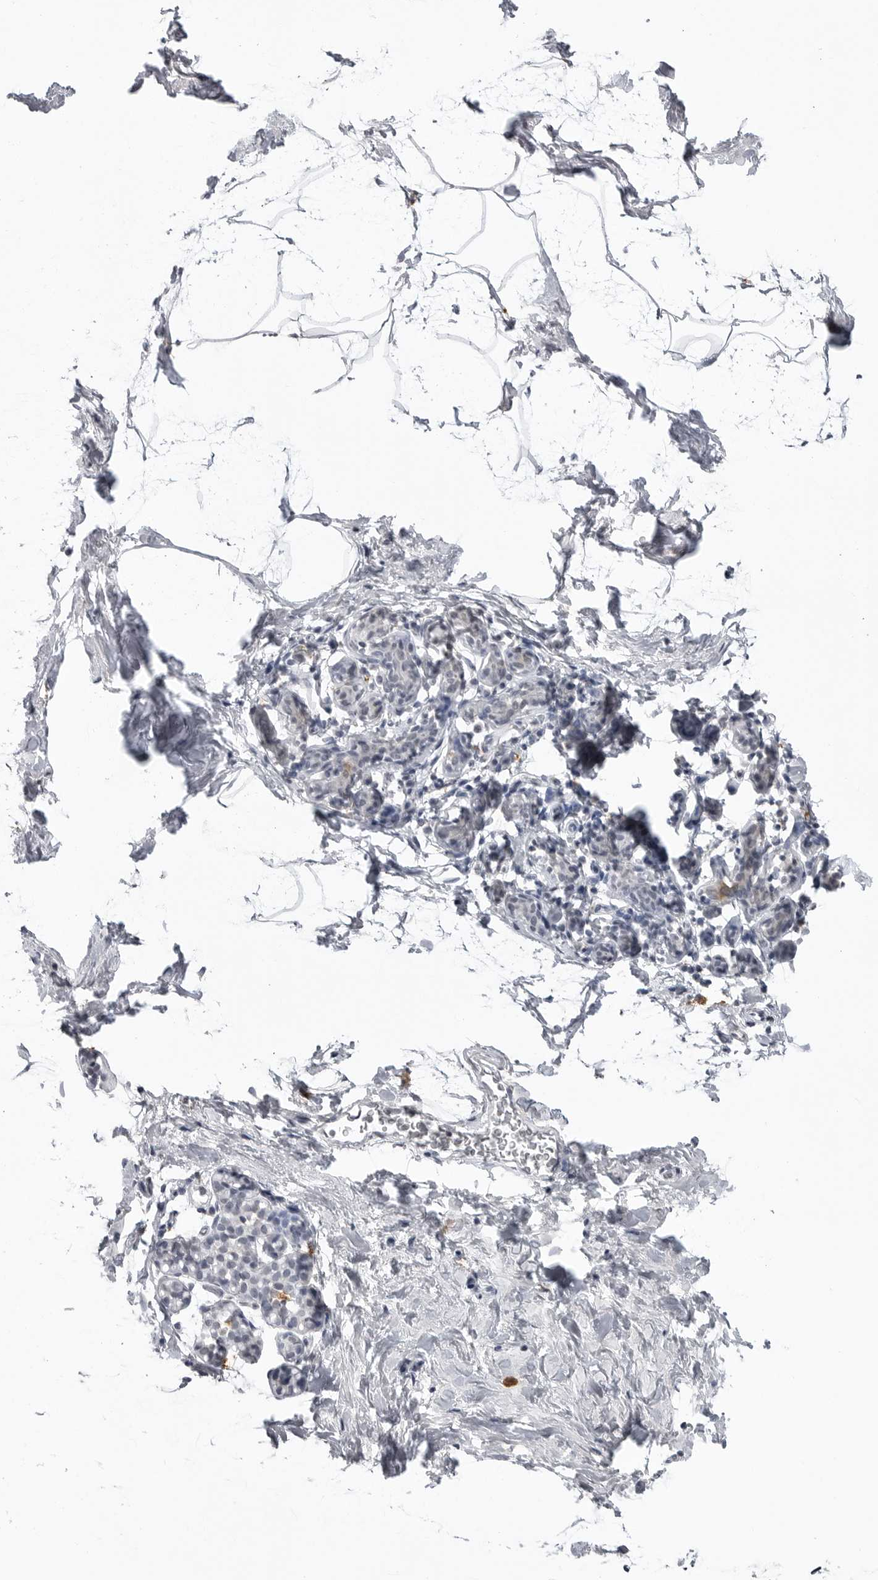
{"staining": {"intensity": "negative", "quantity": "none", "location": "none"}, "tissue": "breast", "cell_type": "Adipocytes", "image_type": "normal", "snomed": [{"axis": "morphology", "description": "Normal tissue, NOS"}, {"axis": "topography", "description": "Breast"}], "caption": "Human breast stained for a protein using immunohistochemistry (IHC) exhibits no staining in adipocytes.", "gene": "RRM1", "patient": {"sex": "female", "age": 62}}